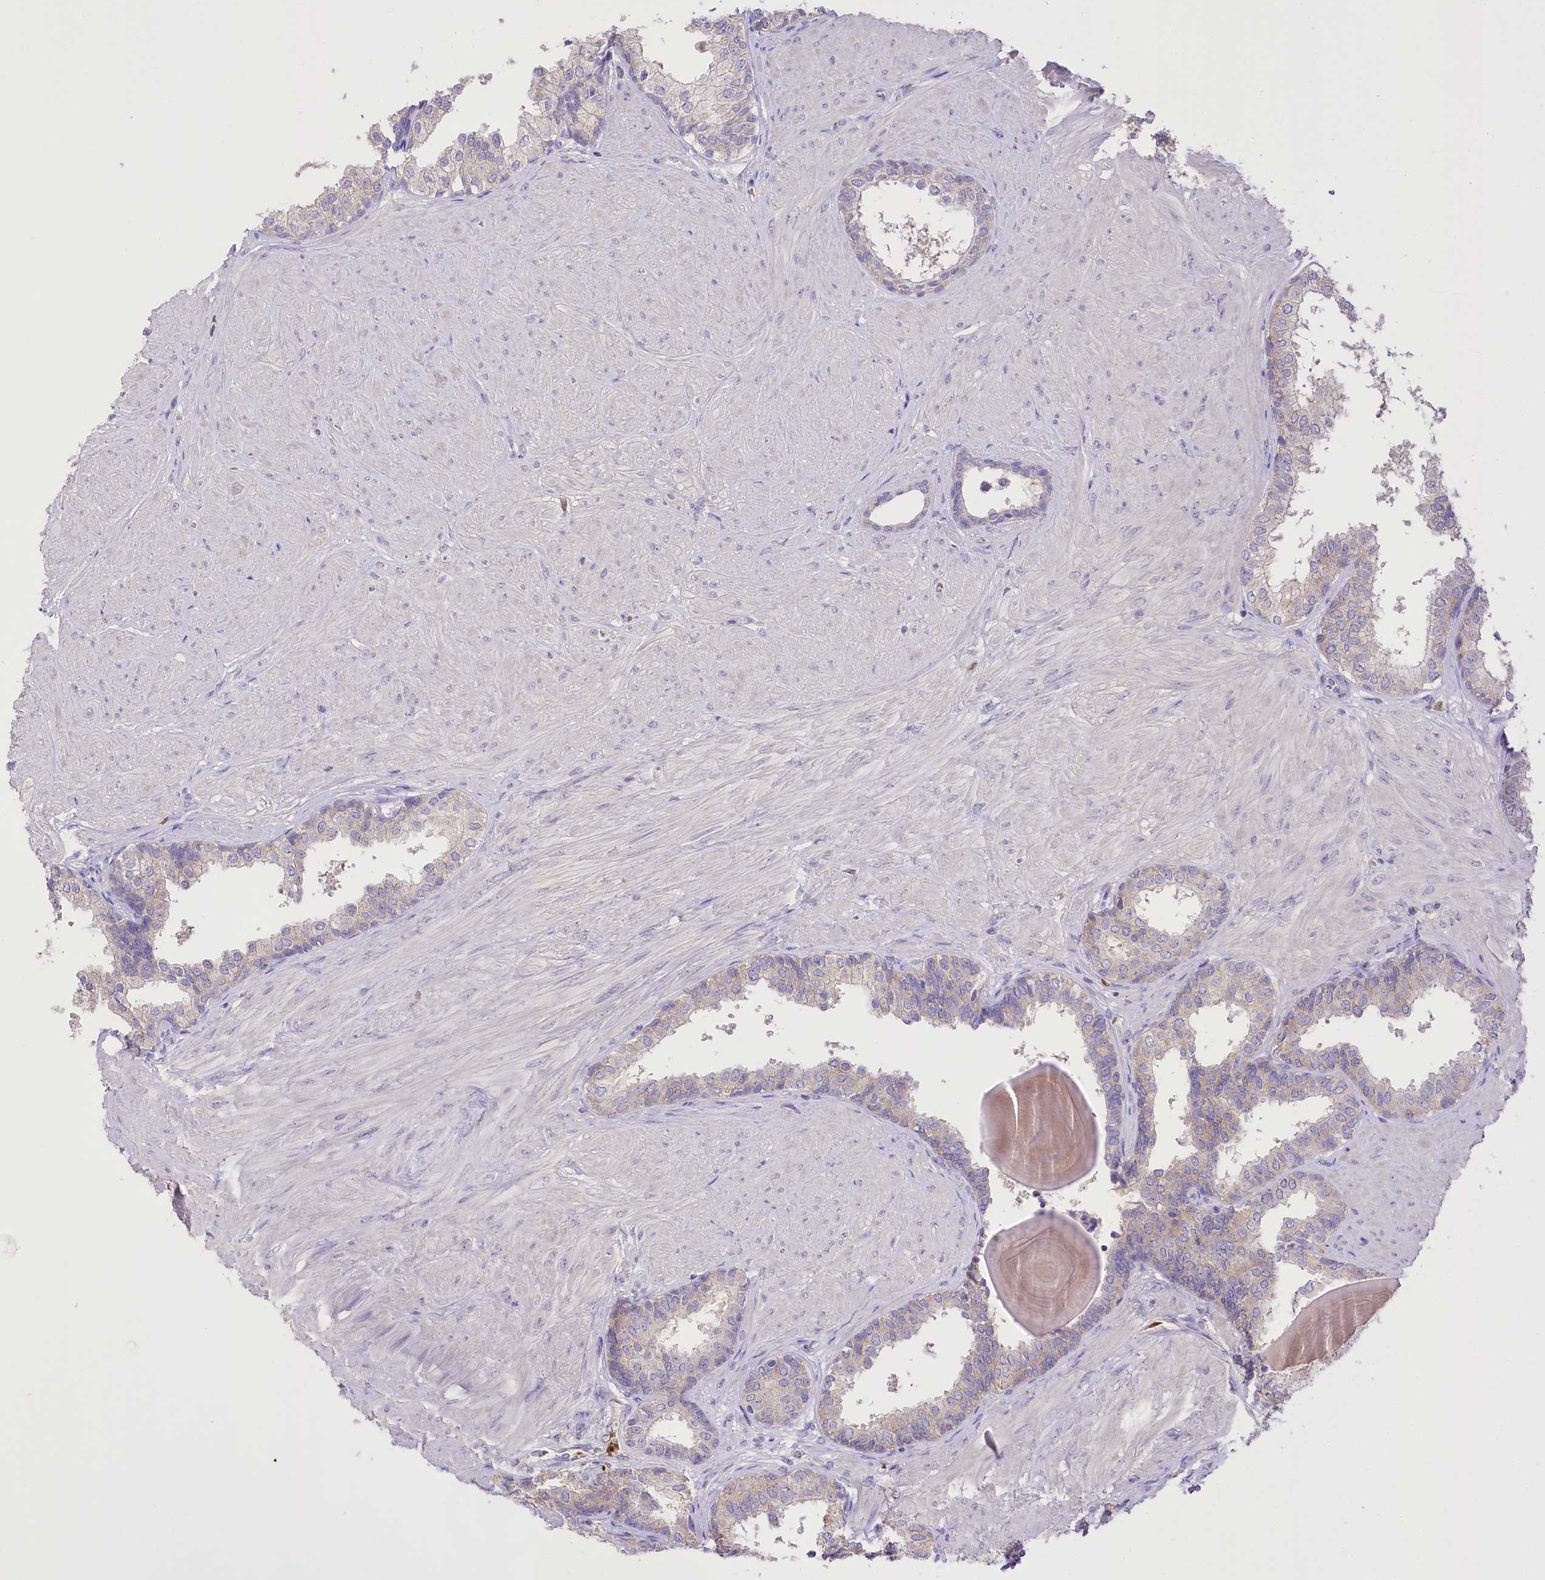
{"staining": {"intensity": "weak", "quantity": "<25%", "location": "cytoplasmic/membranous"}, "tissue": "prostate", "cell_type": "Glandular cells", "image_type": "normal", "snomed": [{"axis": "morphology", "description": "Normal tissue, NOS"}, {"axis": "topography", "description": "Prostate"}], "caption": "Glandular cells are negative for protein expression in benign human prostate. The staining is performed using DAB (3,3'-diaminobenzidine) brown chromogen with nuclei counter-stained in using hematoxylin.", "gene": "PRSS53", "patient": {"sex": "male", "age": 48}}